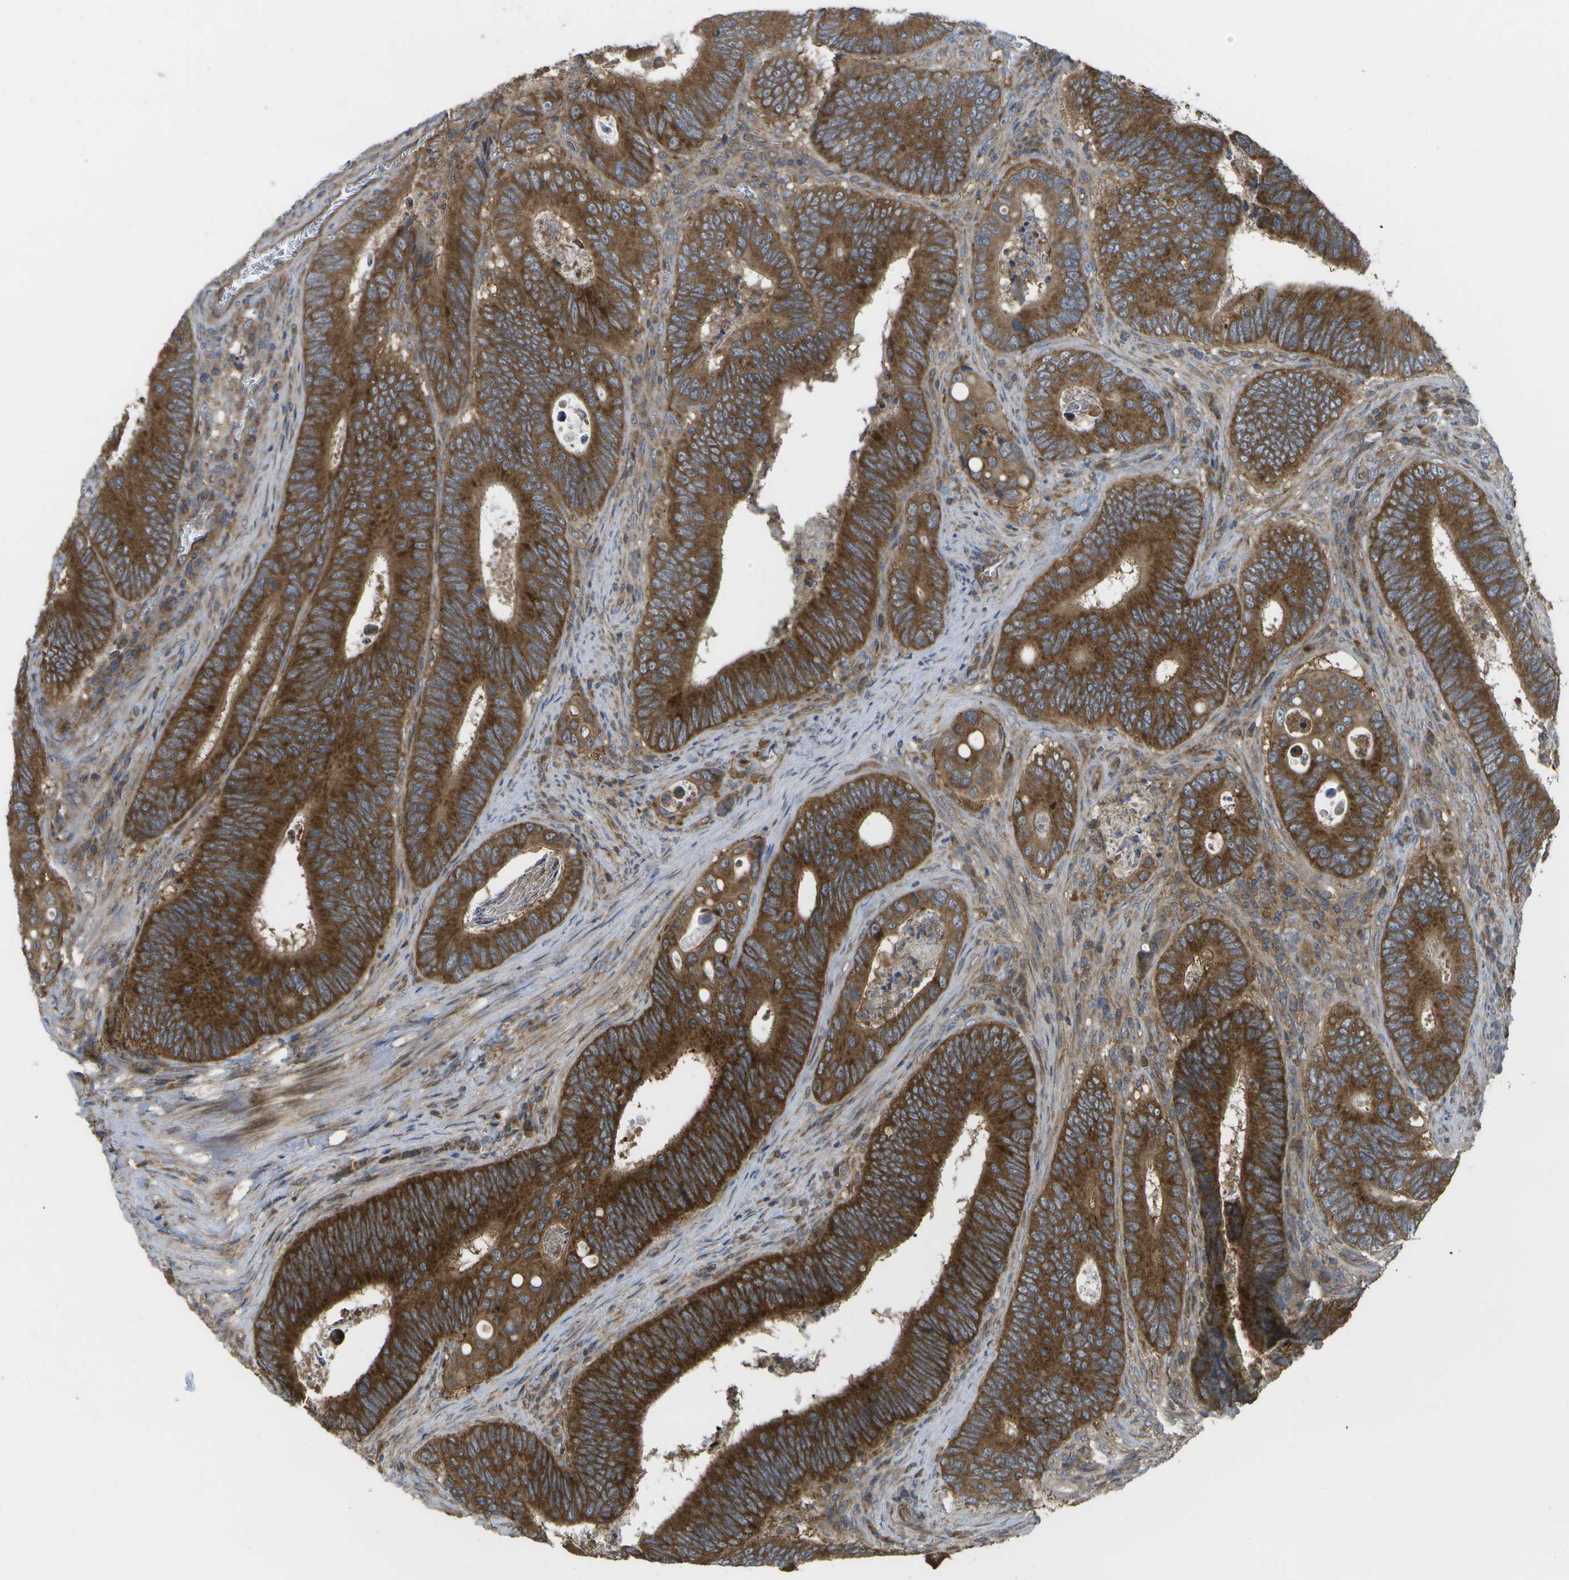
{"staining": {"intensity": "strong", "quantity": ">75%", "location": "cytoplasmic/membranous"}, "tissue": "colorectal cancer", "cell_type": "Tumor cells", "image_type": "cancer", "snomed": [{"axis": "morphology", "description": "Inflammation, NOS"}, {"axis": "morphology", "description": "Adenocarcinoma, NOS"}, {"axis": "topography", "description": "Colon"}], "caption": "Human colorectal cancer (adenocarcinoma) stained for a protein (brown) demonstrates strong cytoplasmic/membranous positive expression in approximately >75% of tumor cells.", "gene": "DPM3", "patient": {"sex": "male", "age": 72}}